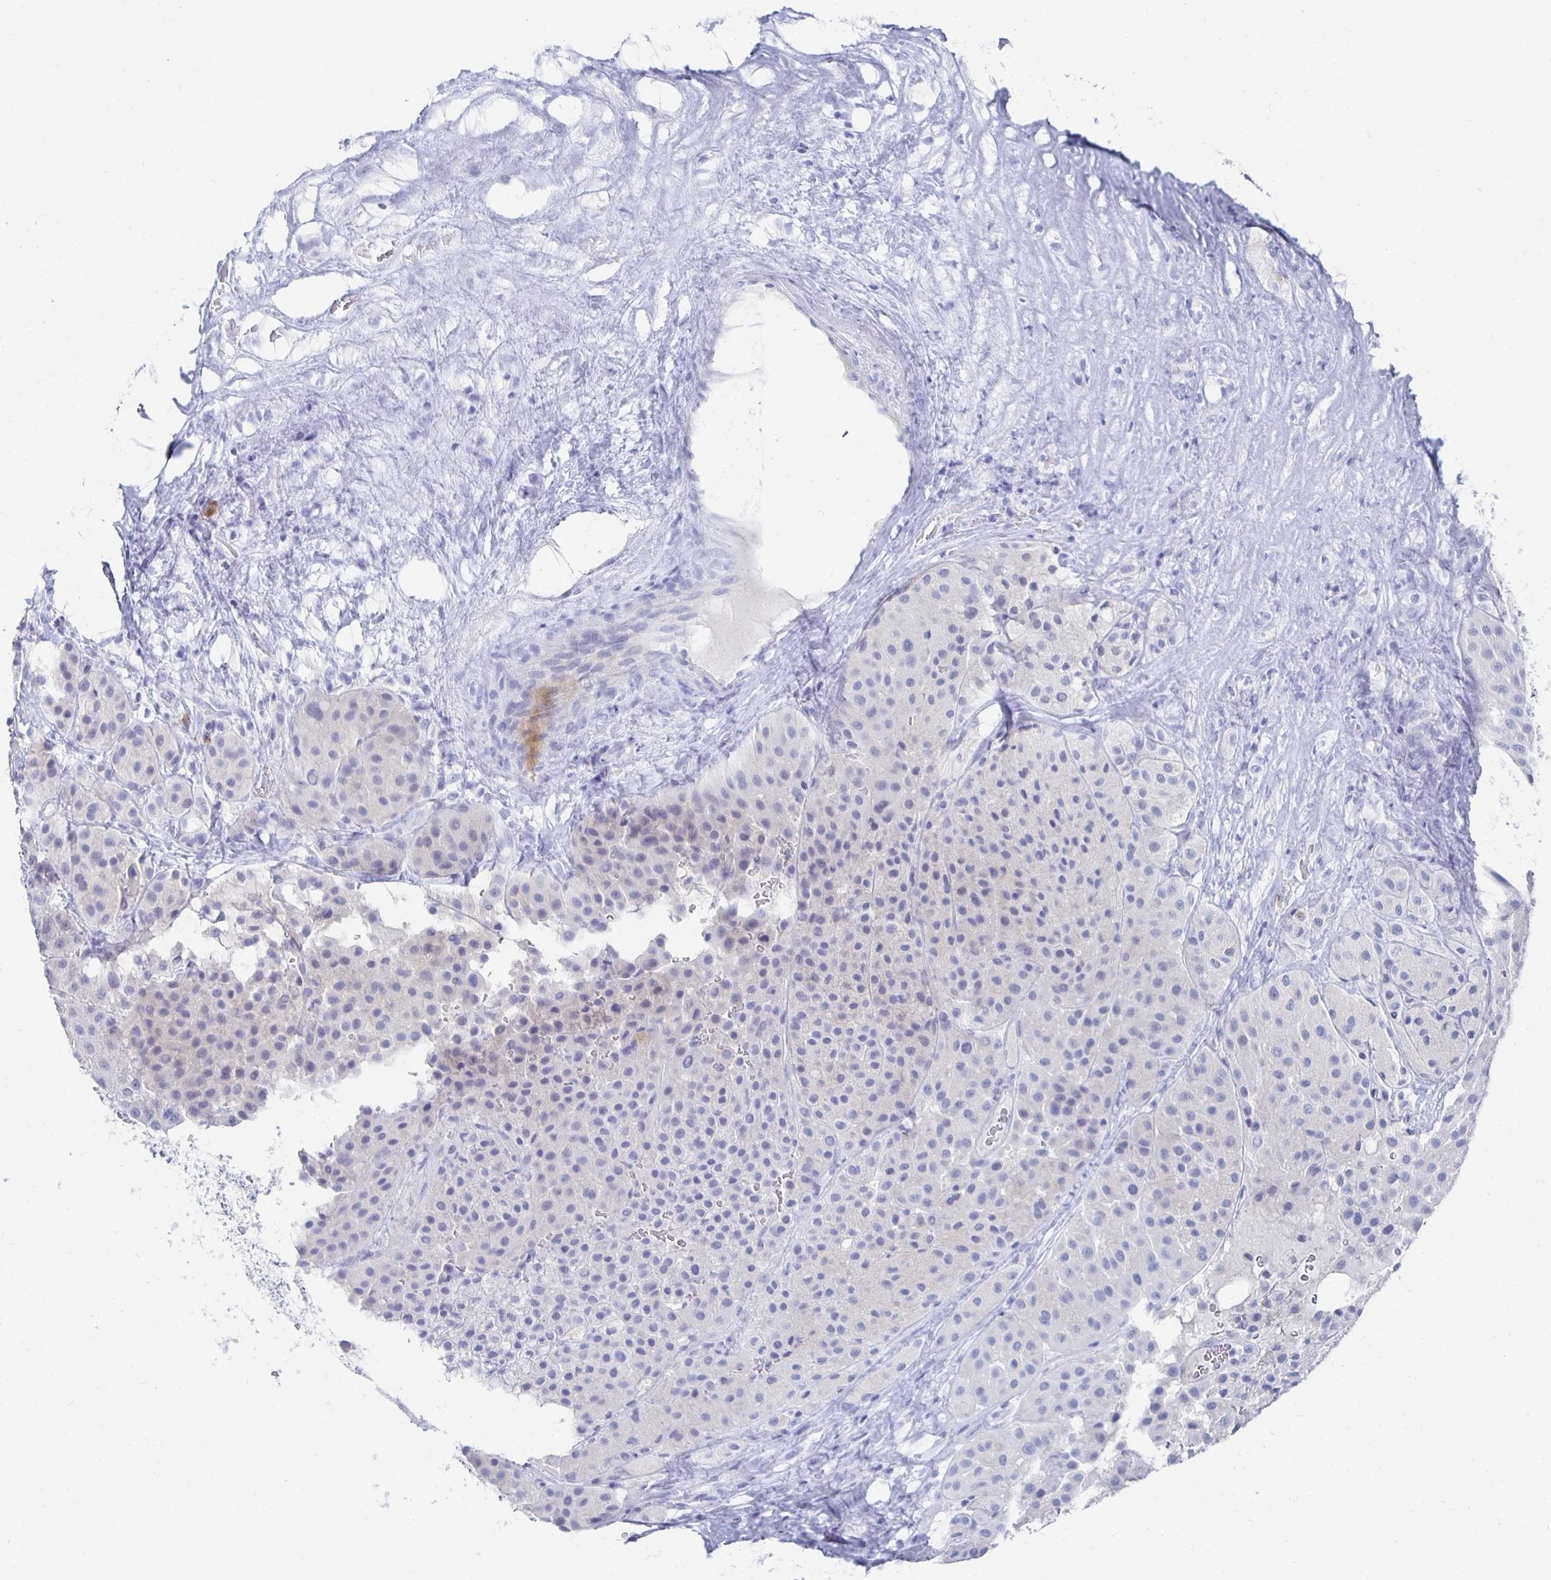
{"staining": {"intensity": "negative", "quantity": "none", "location": "none"}, "tissue": "melanoma", "cell_type": "Tumor cells", "image_type": "cancer", "snomed": [{"axis": "morphology", "description": "Malignant melanoma, Metastatic site"}, {"axis": "topography", "description": "Smooth muscle"}], "caption": "There is no significant staining in tumor cells of malignant melanoma (metastatic site).", "gene": "PRDM7", "patient": {"sex": "male", "age": 41}}